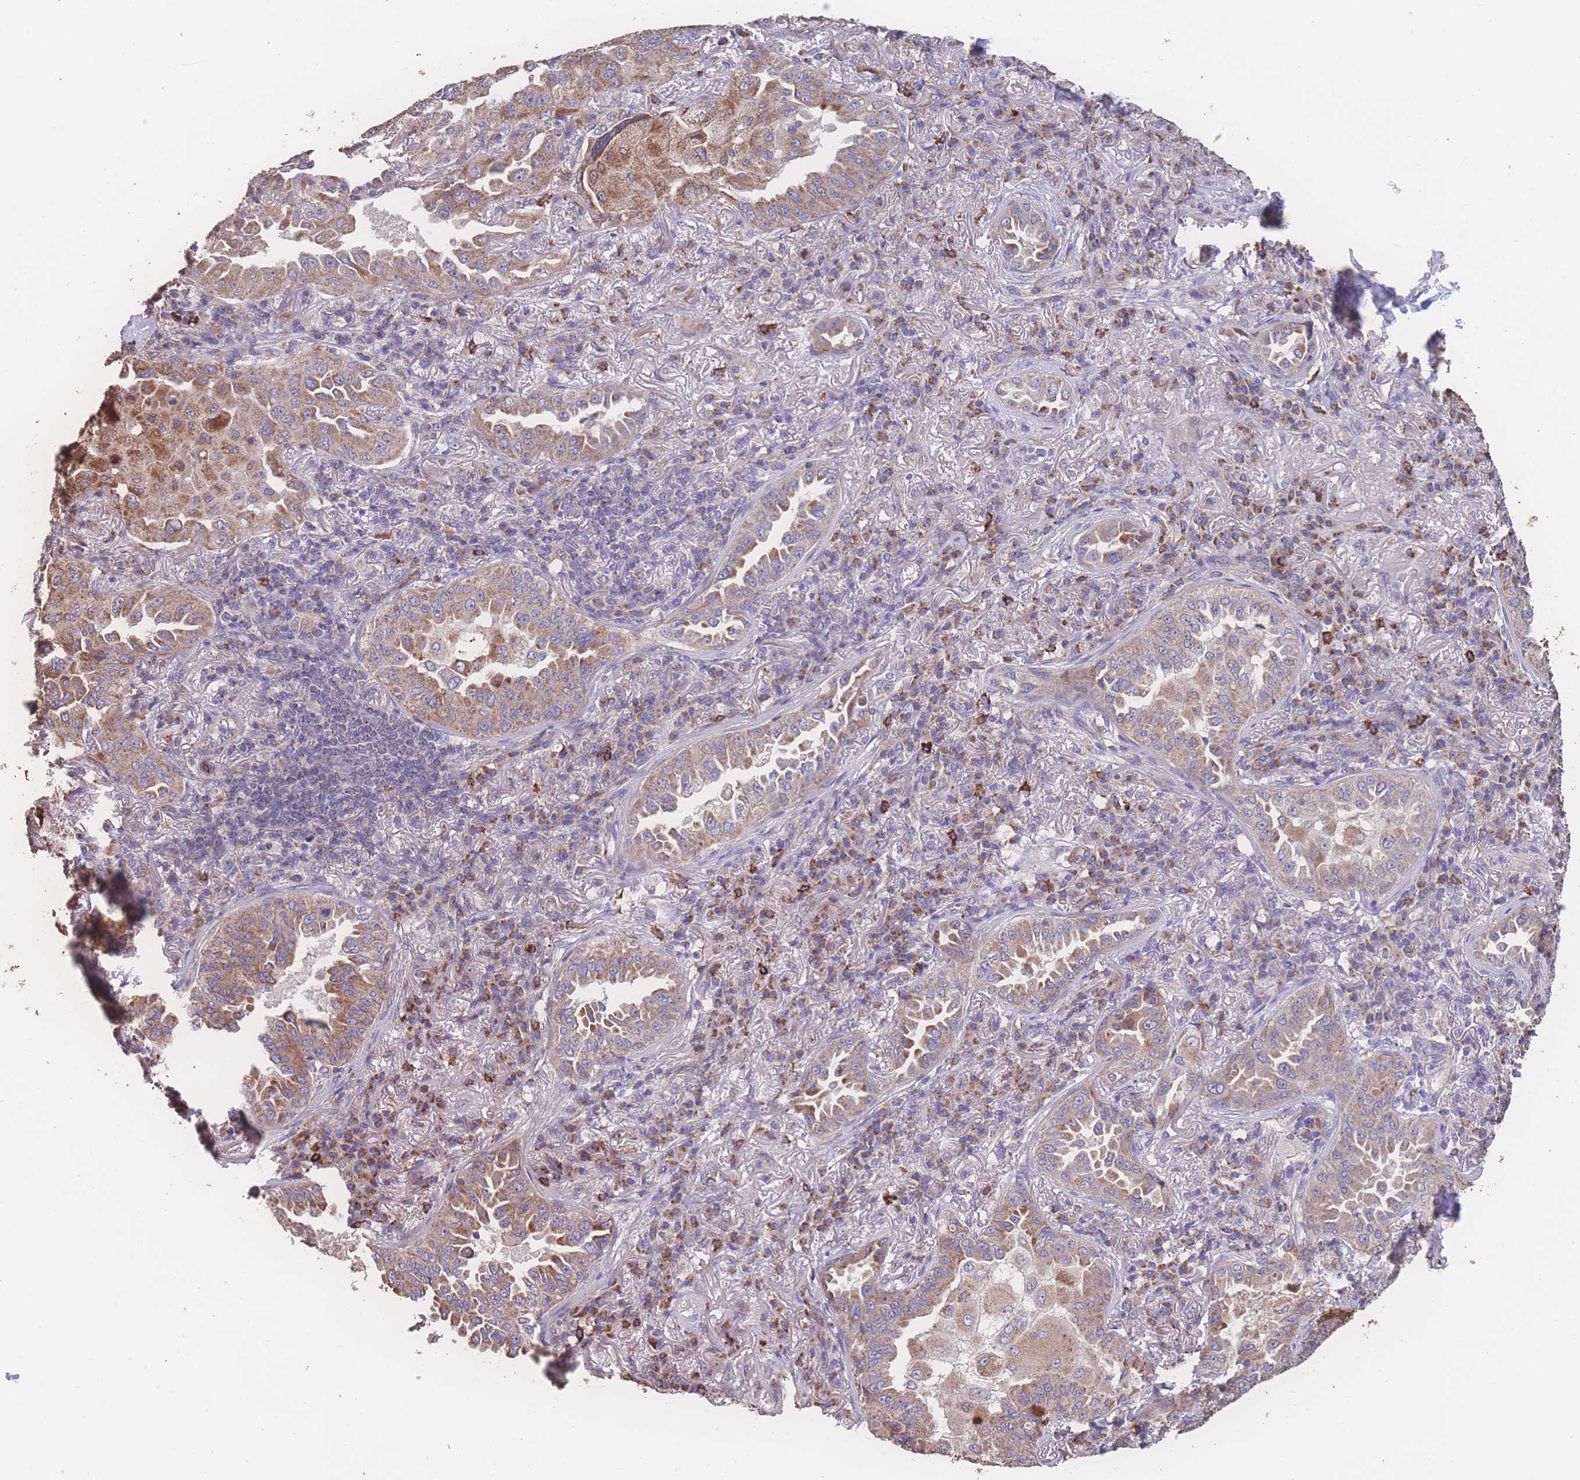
{"staining": {"intensity": "moderate", "quantity": ">75%", "location": "cytoplasmic/membranous"}, "tissue": "lung cancer", "cell_type": "Tumor cells", "image_type": "cancer", "snomed": [{"axis": "morphology", "description": "Adenocarcinoma, NOS"}, {"axis": "topography", "description": "Lung"}], "caption": "The micrograph reveals immunohistochemical staining of lung cancer (adenocarcinoma). There is moderate cytoplasmic/membranous positivity is seen in about >75% of tumor cells. (brown staining indicates protein expression, while blue staining denotes nuclei).", "gene": "SGSM3", "patient": {"sex": "female", "age": 69}}